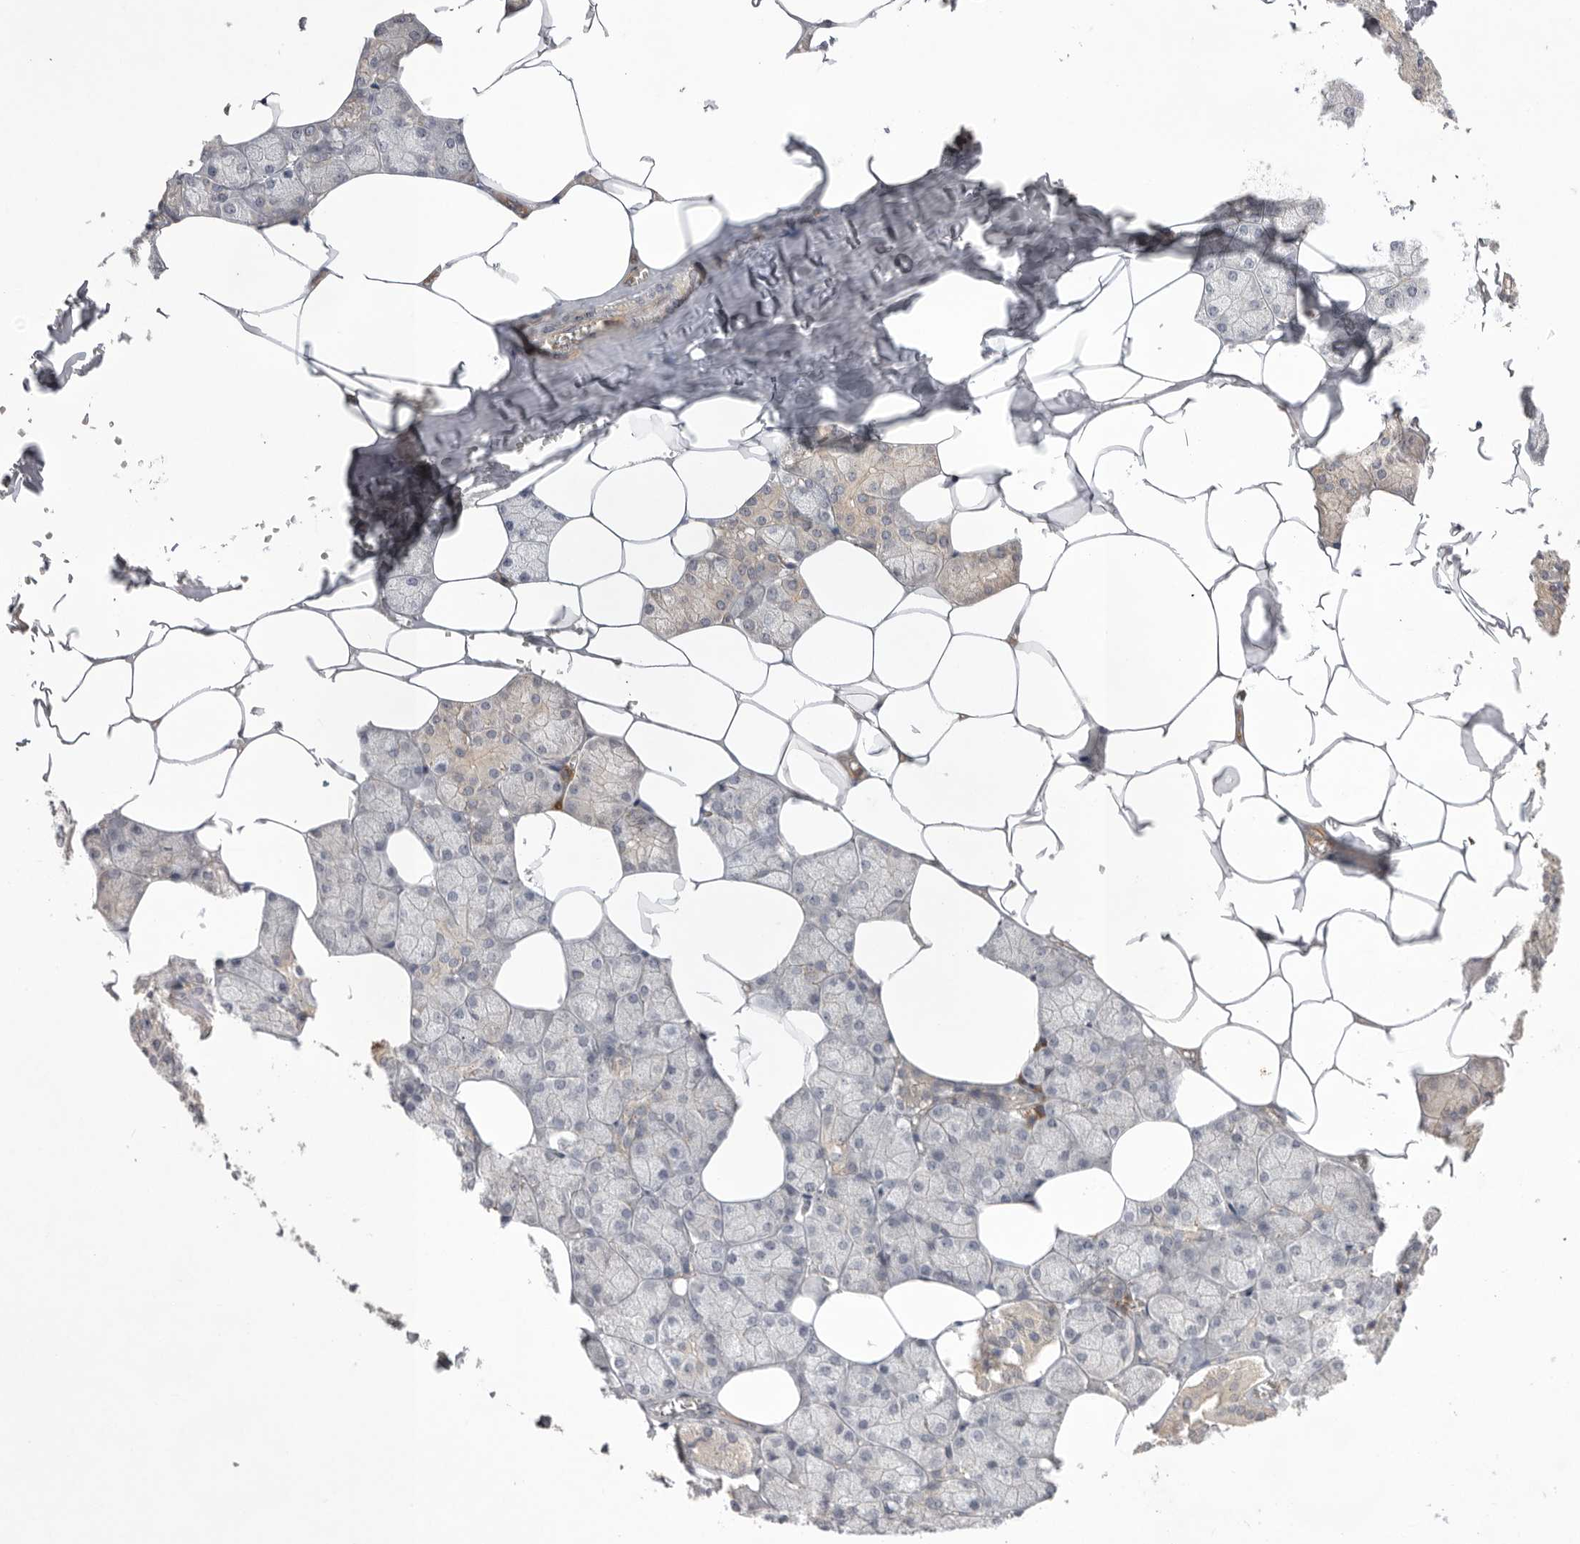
{"staining": {"intensity": "weak", "quantity": "<25%", "location": "cytoplasmic/membranous"}, "tissue": "salivary gland", "cell_type": "Glandular cells", "image_type": "normal", "snomed": [{"axis": "morphology", "description": "Normal tissue, NOS"}, {"axis": "topography", "description": "Salivary gland"}], "caption": "High power microscopy photomicrograph of an immunohistochemistry (IHC) histopathology image of normal salivary gland, revealing no significant staining in glandular cells. (Brightfield microscopy of DAB (3,3'-diaminobenzidine) immunohistochemistry at high magnification).", "gene": "NRCAM", "patient": {"sex": "male", "age": 62}}